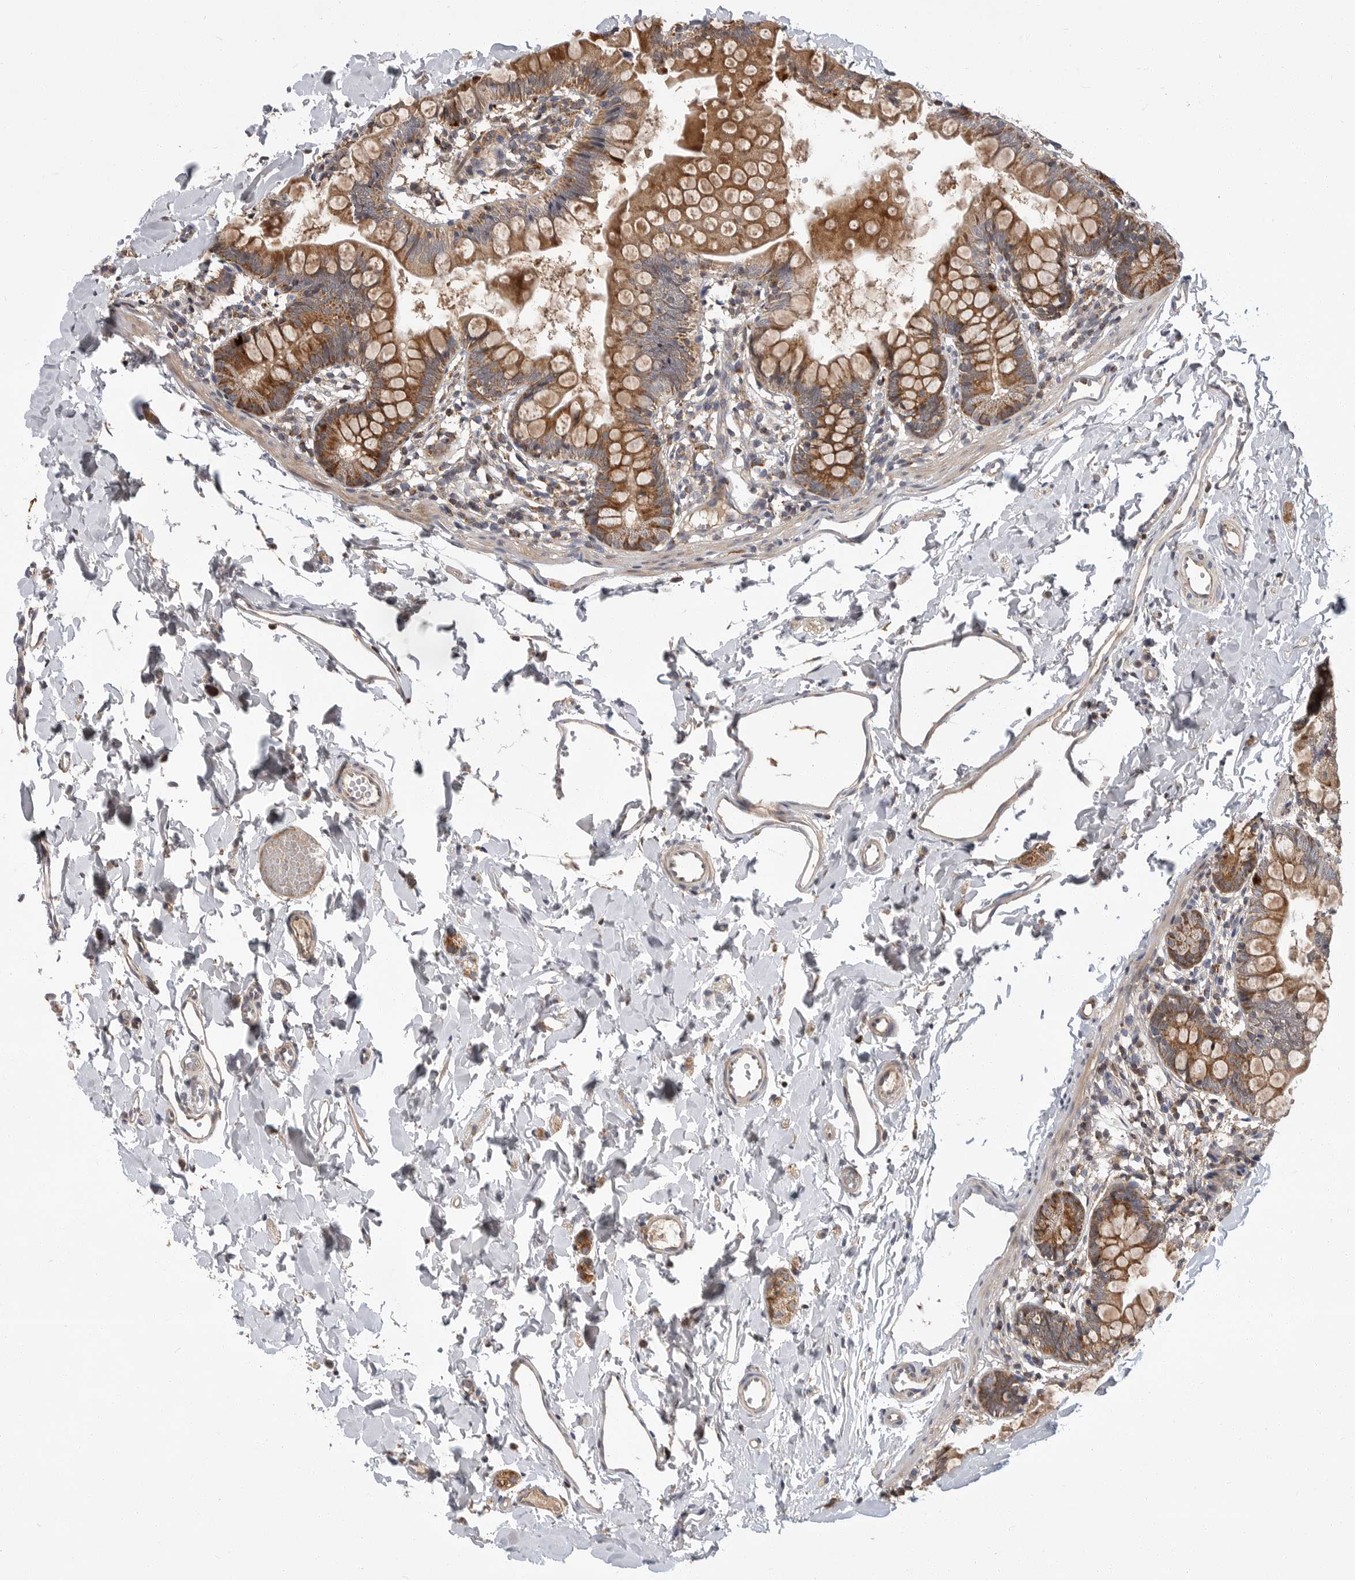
{"staining": {"intensity": "moderate", "quantity": ">75%", "location": "cytoplasmic/membranous"}, "tissue": "small intestine", "cell_type": "Glandular cells", "image_type": "normal", "snomed": [{"axis": "morphology", "description": "Normal tissue, NOS"}, {"axis": "topography", "description": "Small intestine"}], "caption": "A histopathology image showing moderate cytoplasmic/membranous expression in approximately >75% of glandular cells in unremarkable small intestine, as visualized by brown immunohistochemical staining.", "gene": "KYAT3", "patient": {"sex": "male", "age": 7}}